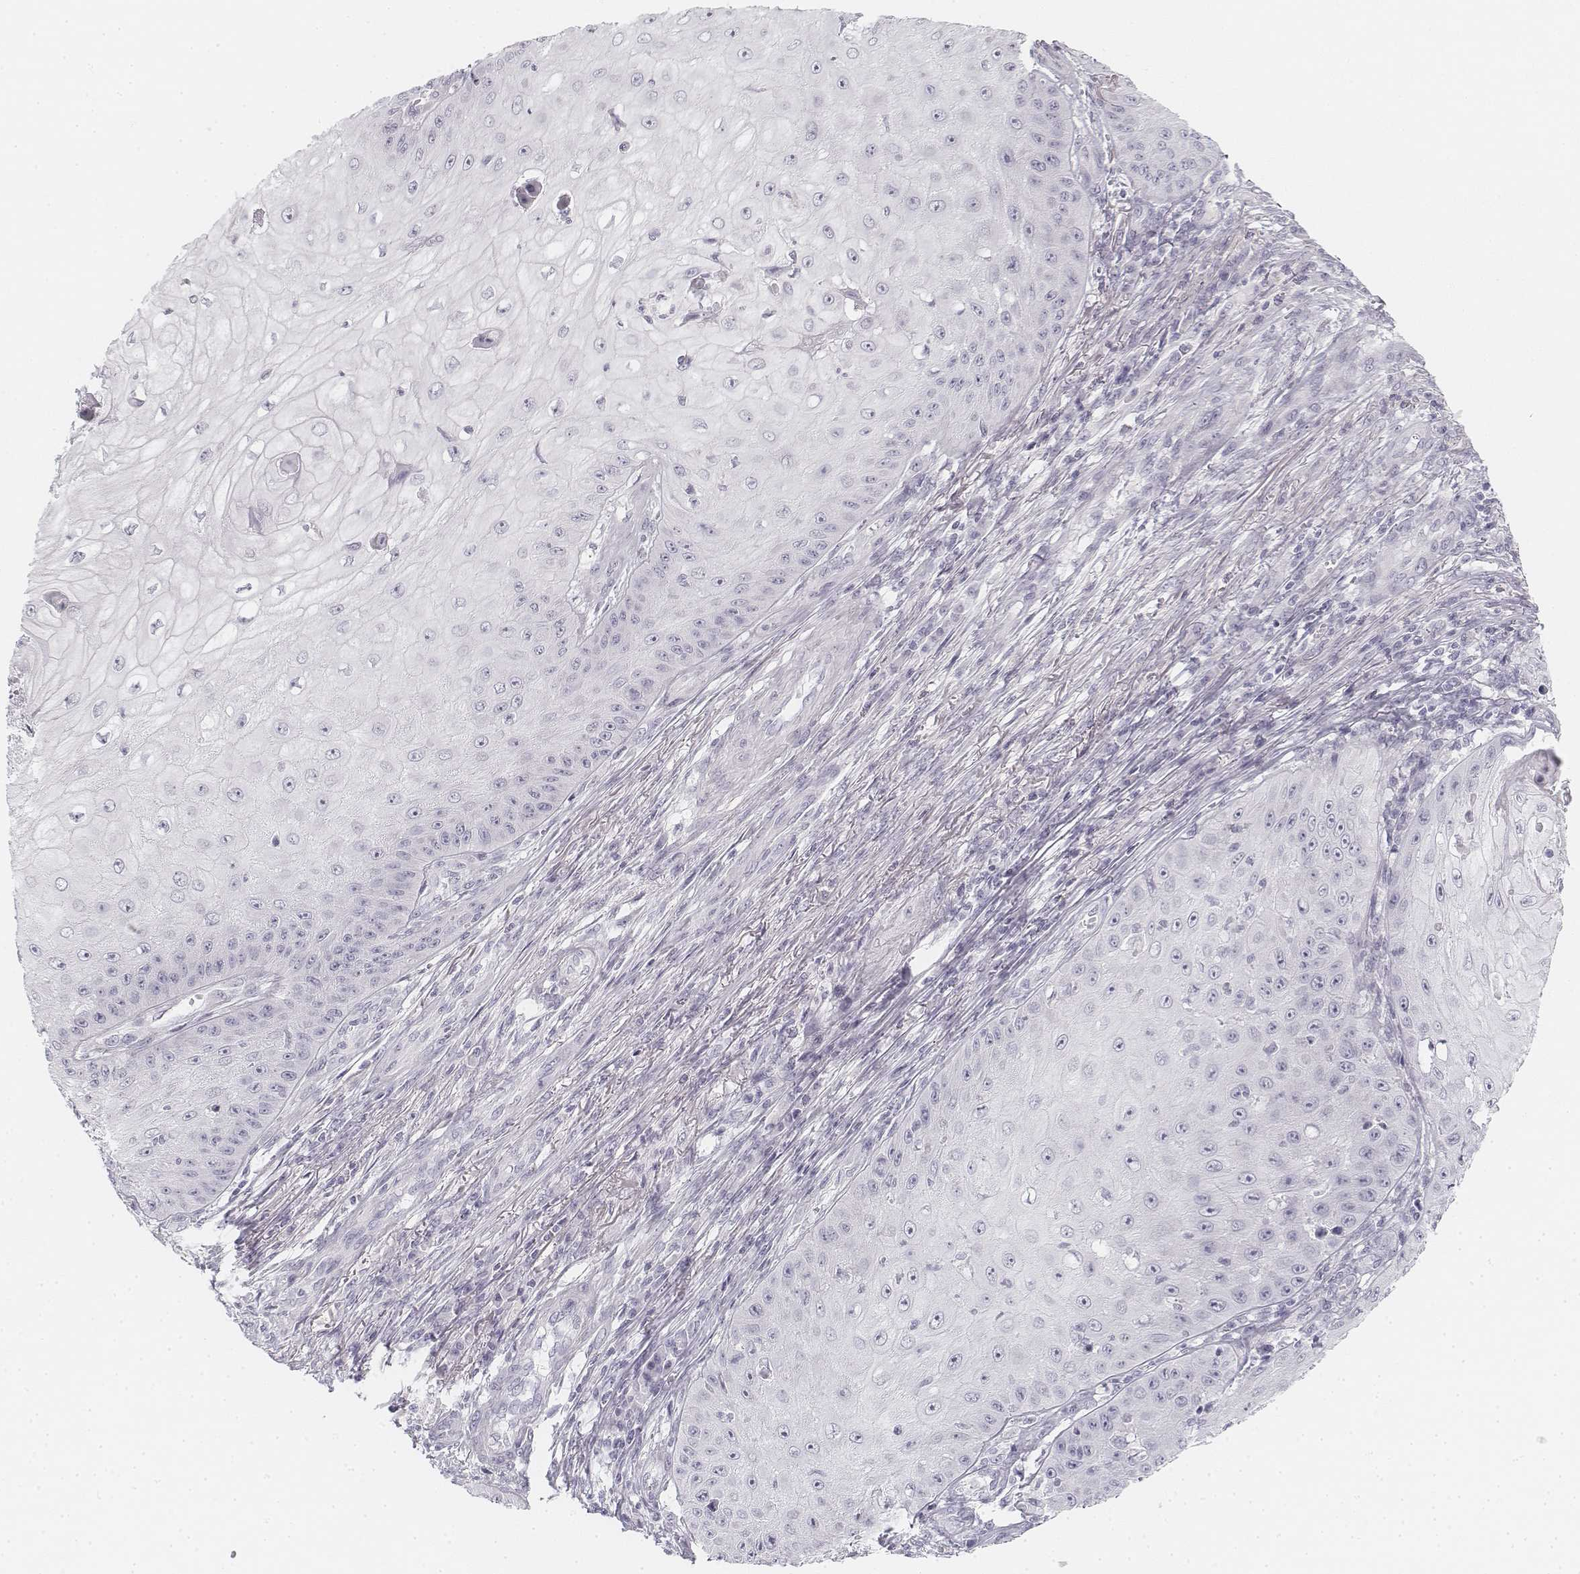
{"staining": {"intensity": "negative", "quantity": "none", "location": "none"}, "tissue": "skin cancer", "cell_type": "Tumor cells", "image_type": "cancer", "snomed": [{"axis": "morphology", "description": "Squamous cell carcinoma, NOS"}, {"axis": "topography", "description": "Skin"}], "caption": "DAB immunohistochemical staining of human skin squamous cell carcinoma shows no significant expression in tumor cells. (DAB immunohistochemistry (IHC), high magnification).", "gene": "KRT25", "patient": {"sex": "male", "age": 70}}